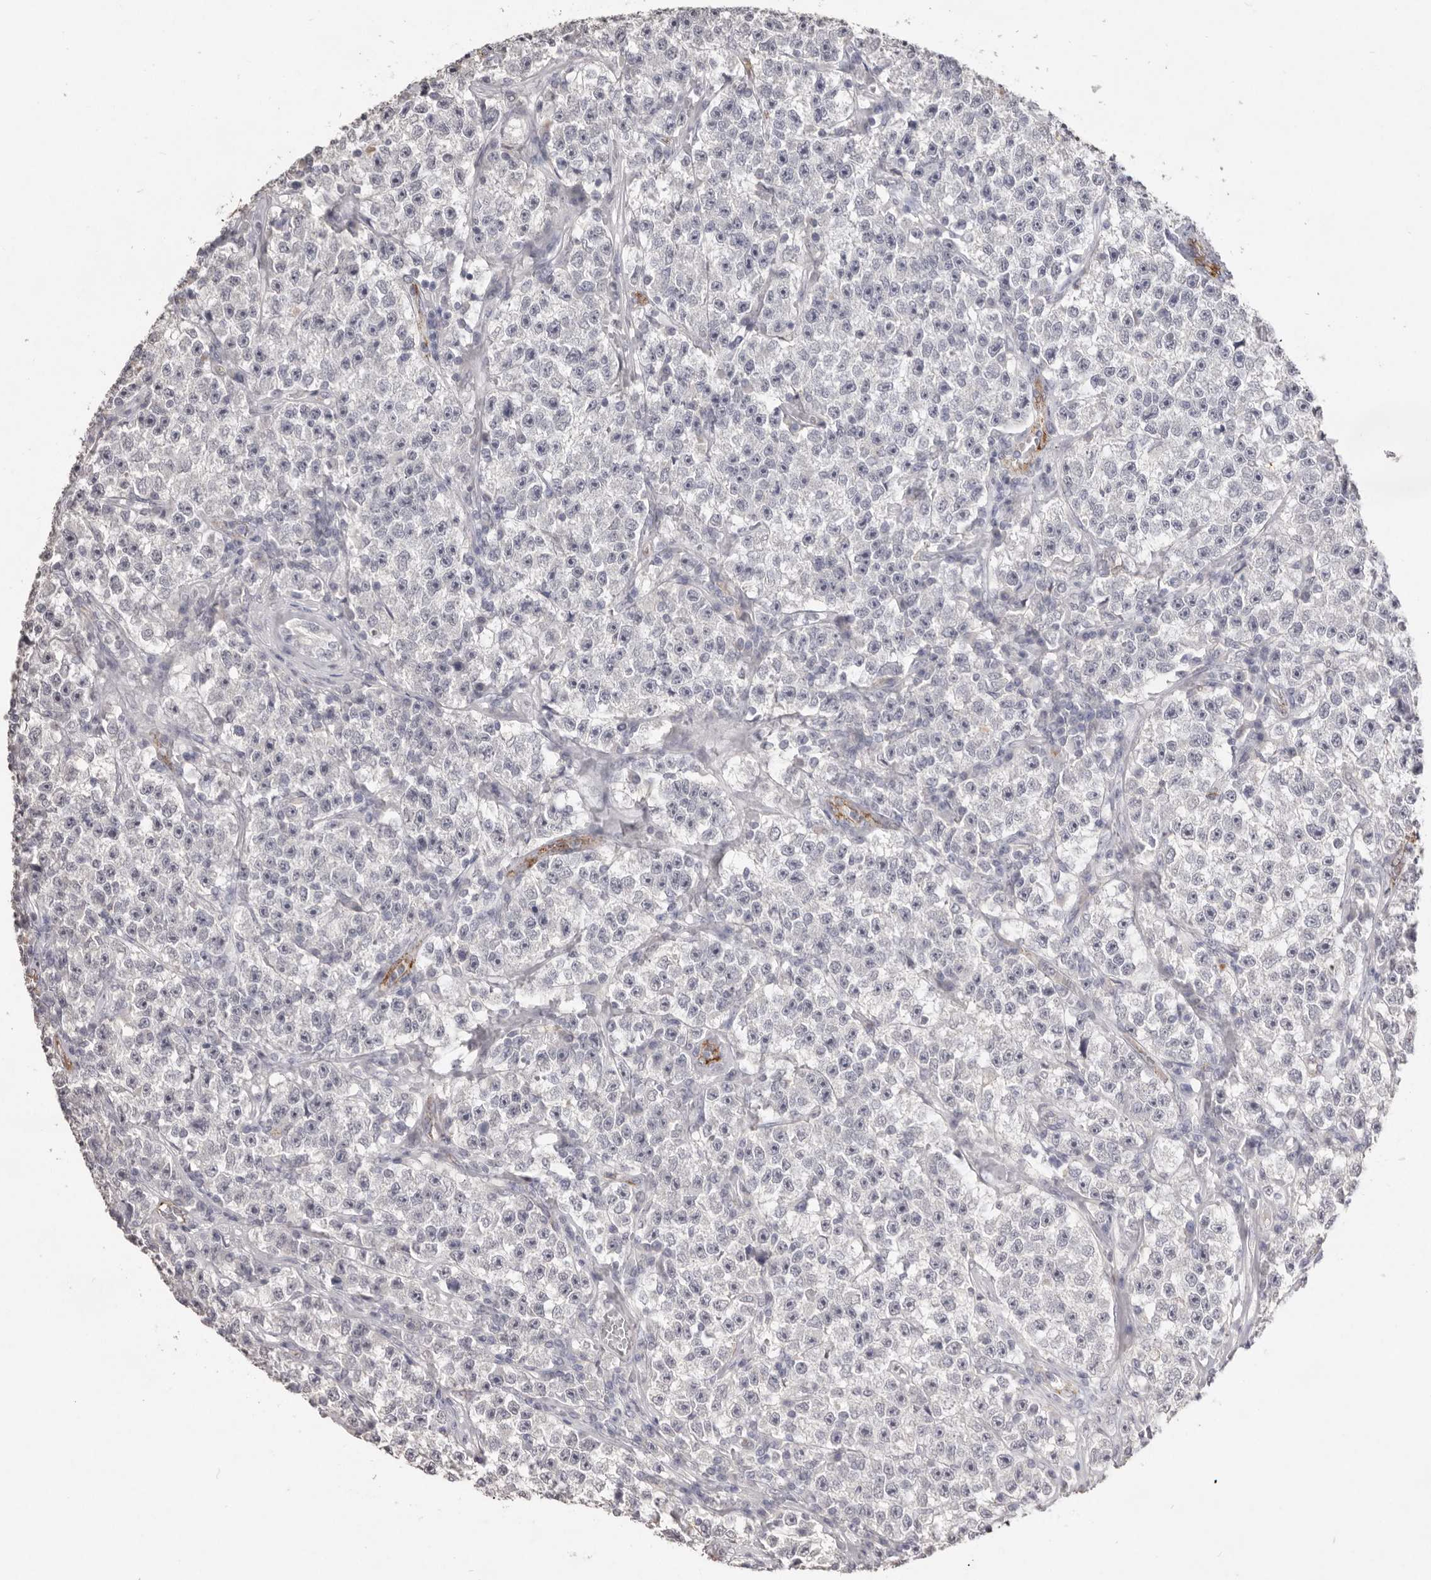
{"staining": {"intensity": "negative", "quantity": "none", "location": "none"}, "tissue": "testis cancer", "cell_type": "Tumor cells", "image_type": "cancer", "snomed": [{"axis": "morphology", "description": "Seminoma, NOS"}, {"axis": "topography", "description": "Testis"}], "caption": "Human testis seminoma stained for a protein using IHC reveals no positivity in tumor cells.", "gene": "ZYG11B", "patient": {"sex": "male", "age": 22}}